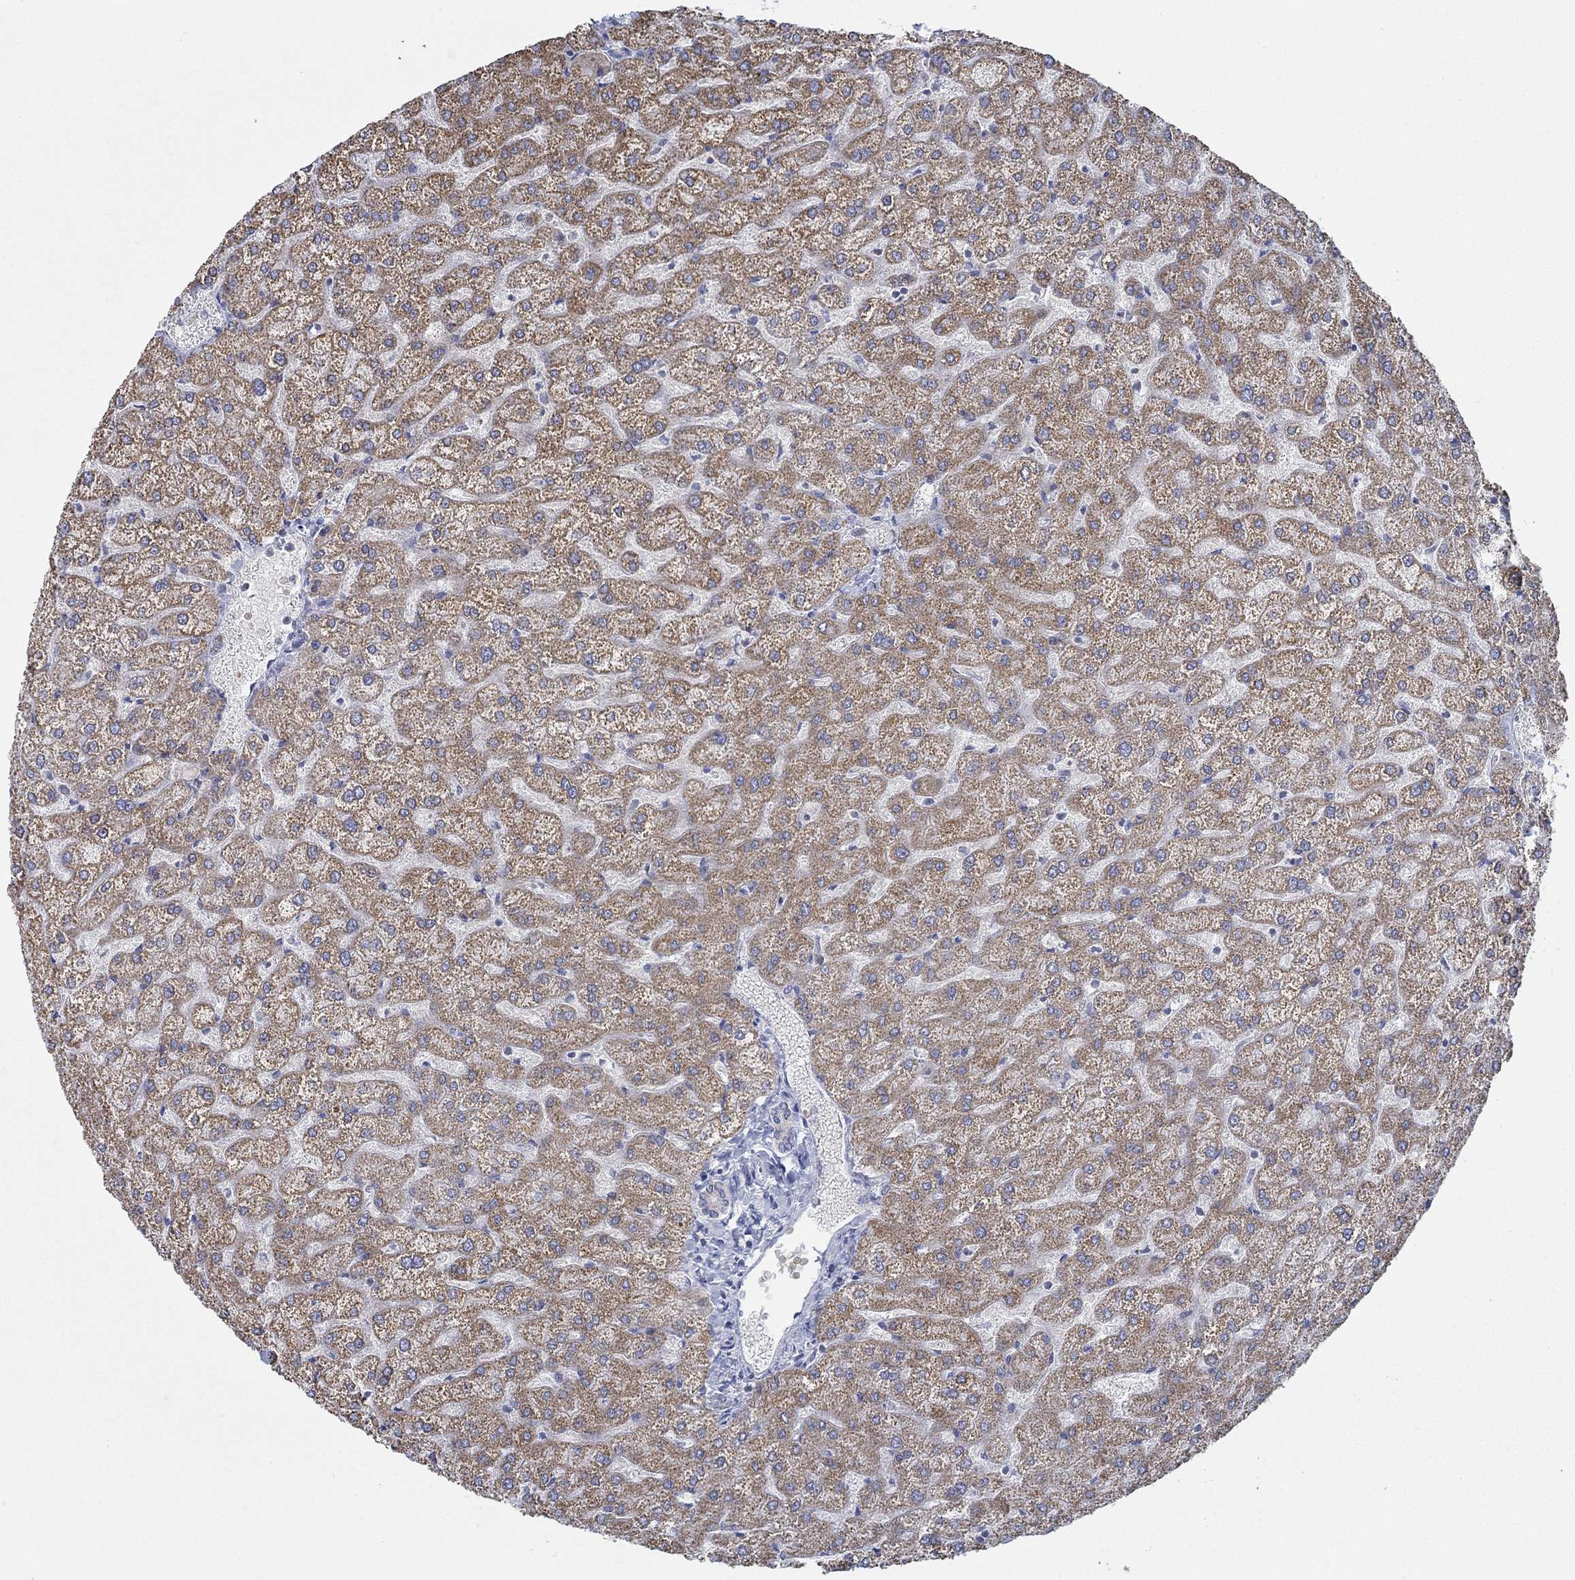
{"staining": {"intensity": "negative", "quantity": "none", "location": "none"}, "tissue": "liver", "cell_type": "Cholangiocytes", "image_type": "normal", "snomed": [{"axis": "morphology", "description": "Normal tissue, NOS"}, {"axis": "topography", "description": "Liver"}], "caption": "Immunohistochemical staining of normal human liver reveals no significant expression in cholangiocytes. (DAB (3,3'-diaminobenzidine) immunohistochemistry (IHC) with hematoxylin counter stain).", "gene": "GLOD5", "patient": {"sex": "female", "age": 32}}